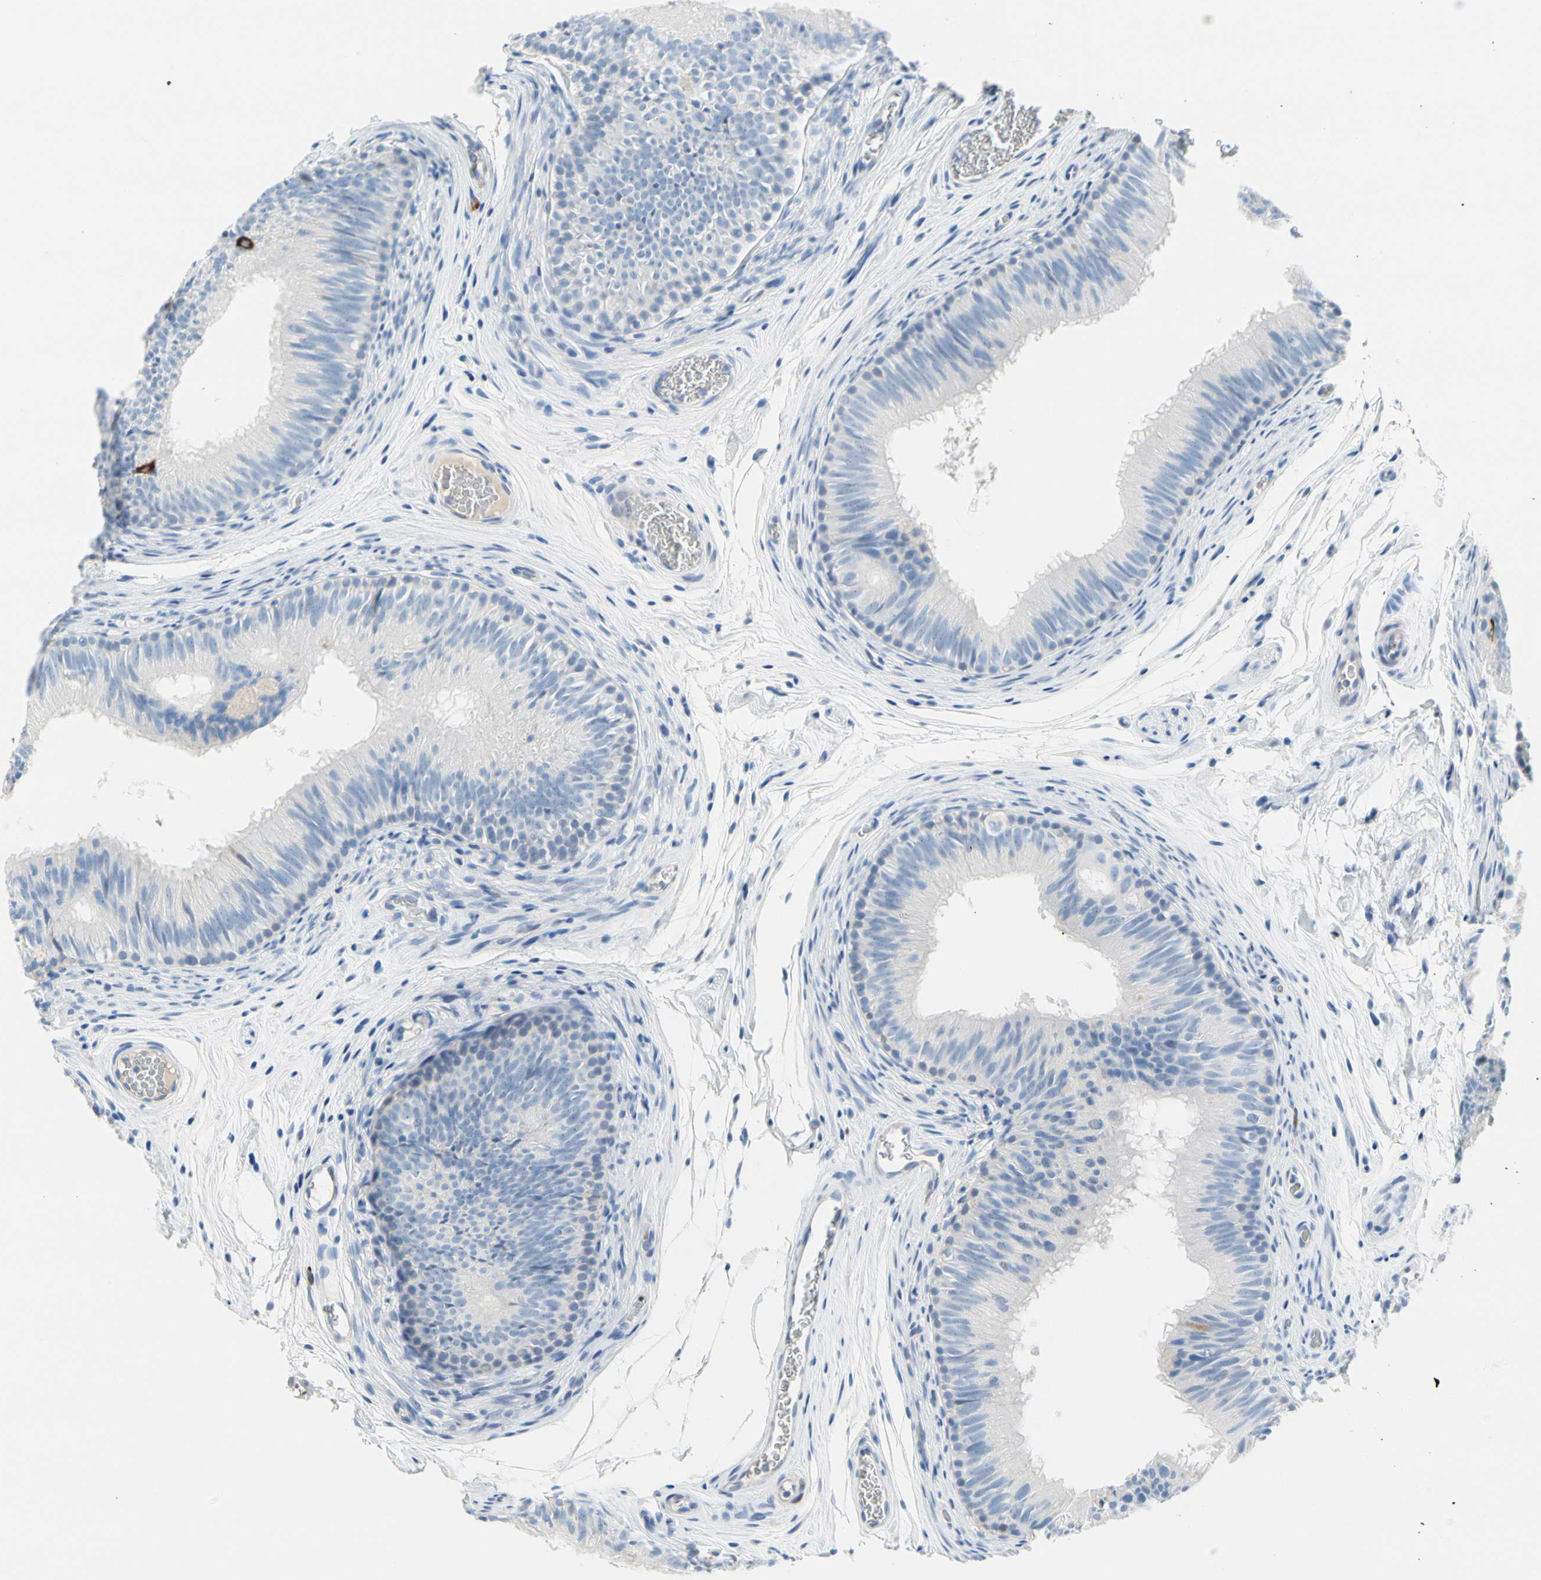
{"staining": {"intensity": "negative", "quantity": "none", "location": "none"}, "tissue": "epididymis", "cell_type": "Glandular cells", "image_type": "normal", "snomed": [{"axis": "morphology", "description": "Normal tissue, NOS"}, {"axis": "topography", "description": "Epididymis"}], "caption": "Histopathology image shows no significant protein positivity in glandular cells of normal epididymis. The staining was performed using DAB to visualize the protein expression in brown, while the nuclei were stained in blue with hematoxylin (Magnification: 20x).", "gene": "TACC3", "patient": {"sex": "male", "age": 36}}